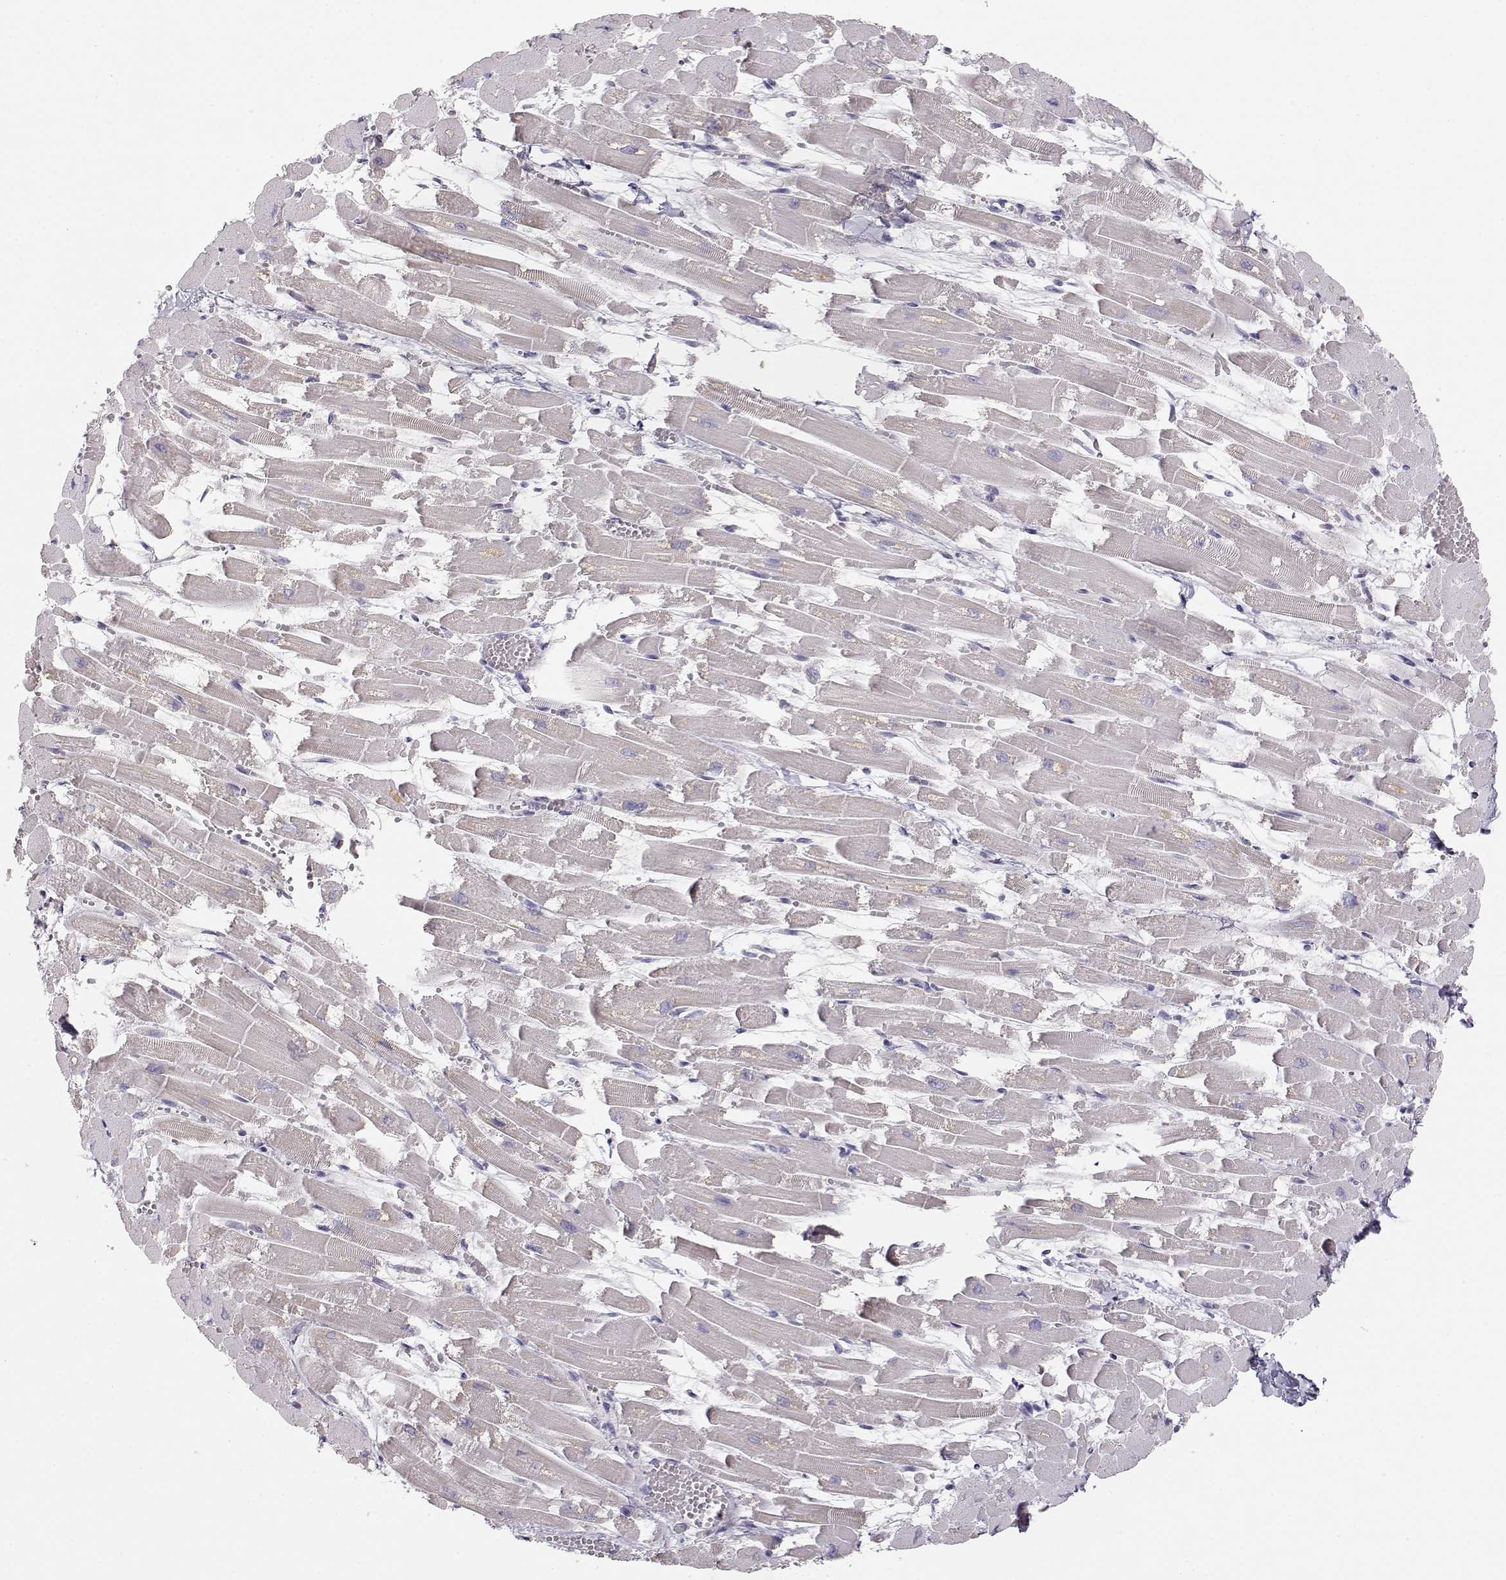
{"staining": {"intensity": "negative", "quantity": "none", "location": "none"}, "tissue": "heart muscle", "cell_type": "Cardiomyocytes", "image_type": "normal", "snomed": [{"axis": "morphology", "description": "Normal tissue, NOS"}, {"axis": "topography", "description": "Heart"}], "caption": "Heart muscle stained for a protein using immunohistochemistry (IHC) demonstrates no positivity cardiomyocytes.", "gene": "FAM166A", "patient": {"sex": "female", "age": 52}}